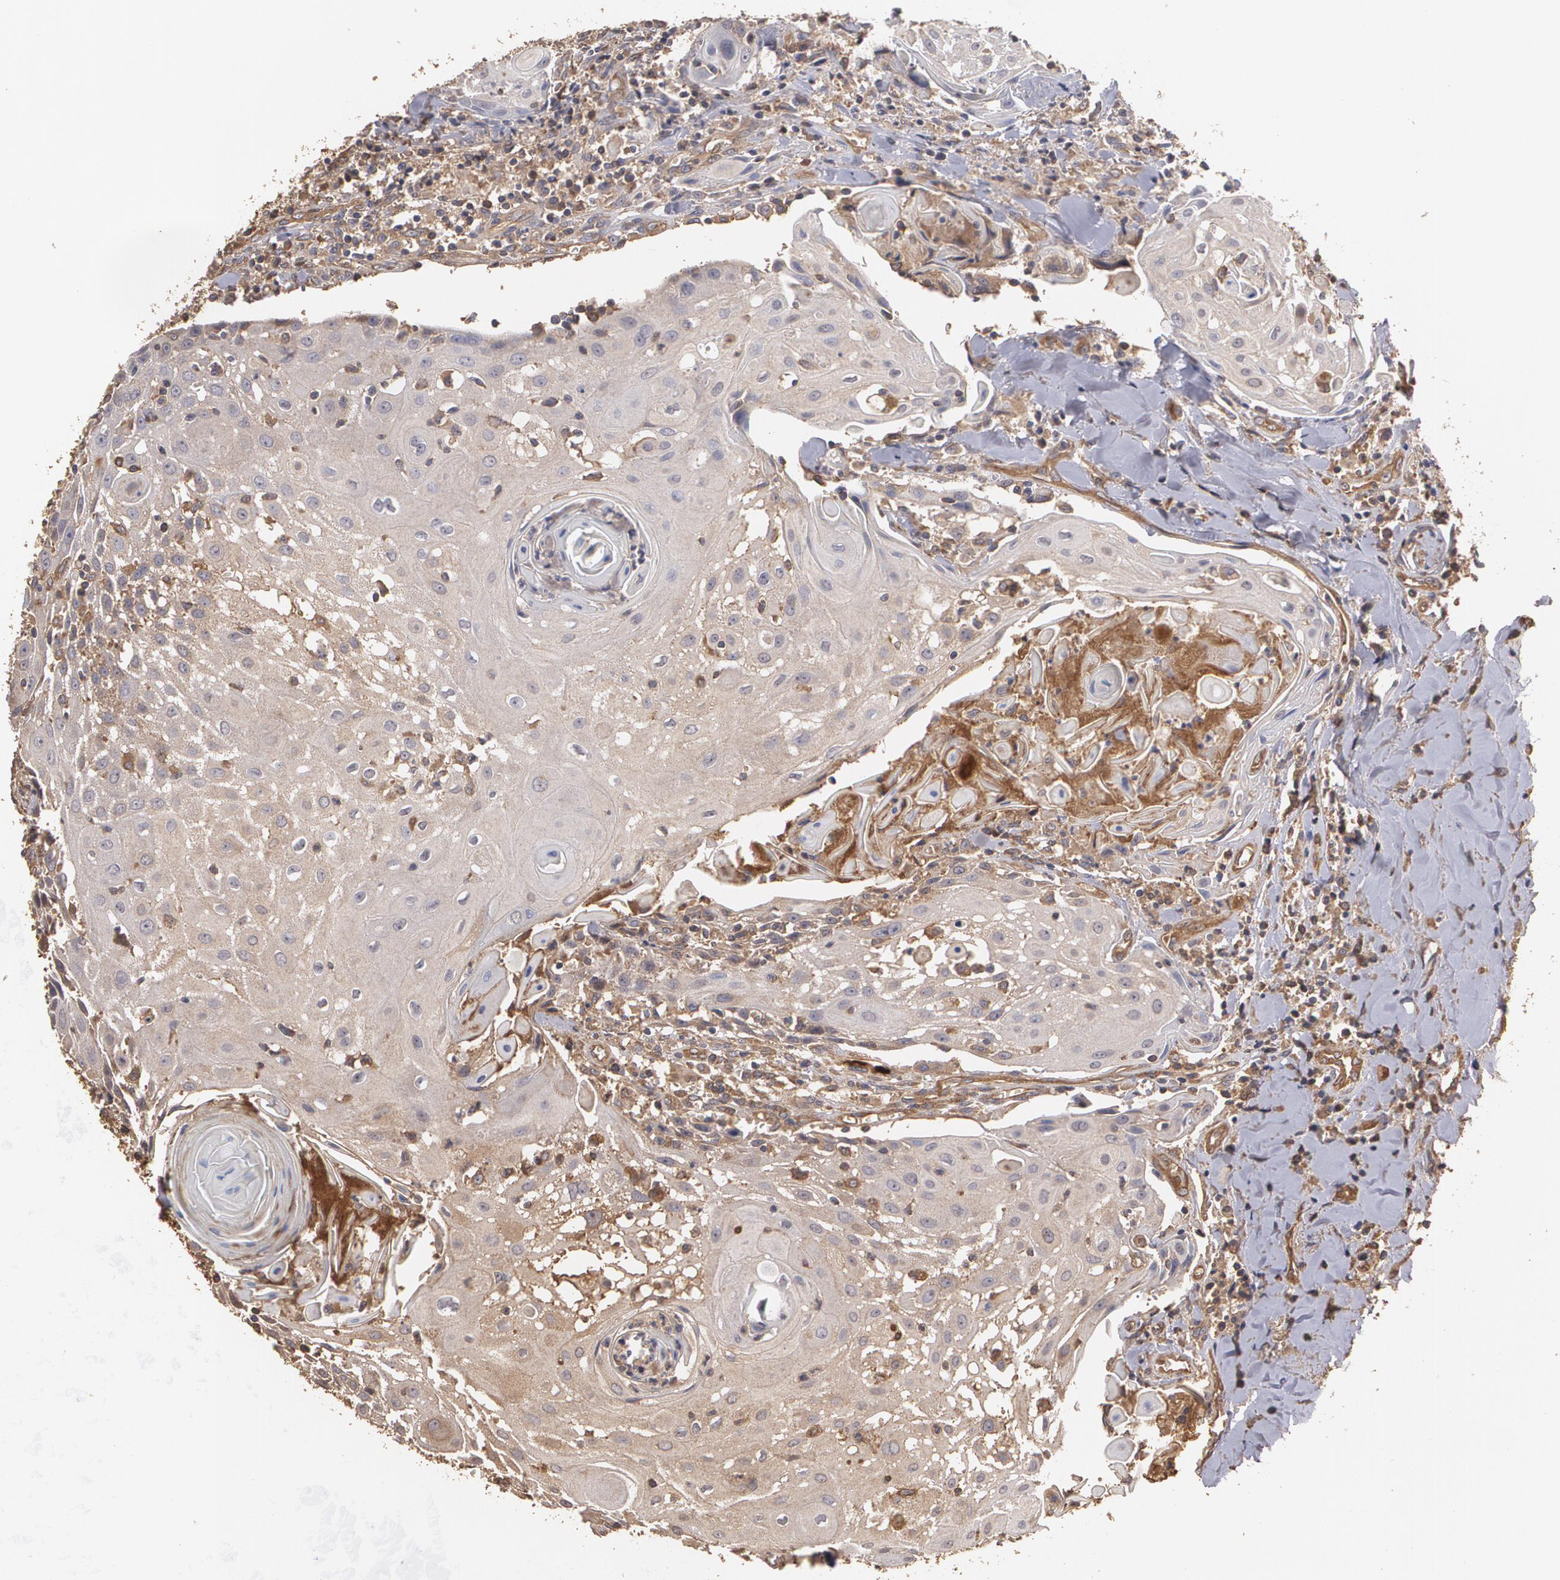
{"staining": {"intensity": "moderate", "quantity": ">75%", "location": "cytoplasmic/membranous"}, "tissue": "head and neck cancer", "cell_type": "Tumor cells", "image_type": "cancer", "snomed": [{"axis": "morphology", "description": "Squamous cell carcinoma, NOS"}, {"axis": "topography", "description": "Oral tissue"}, {"axis": "topography", "description": "Head-Neck"}], "caption": "Head and neck cancer (squamous cell carcinoma) stained with a protein marker exhibits moderate staining in tumor cells.", "gene": "PON1", "patient": {"sex": "female", "age": 82}}